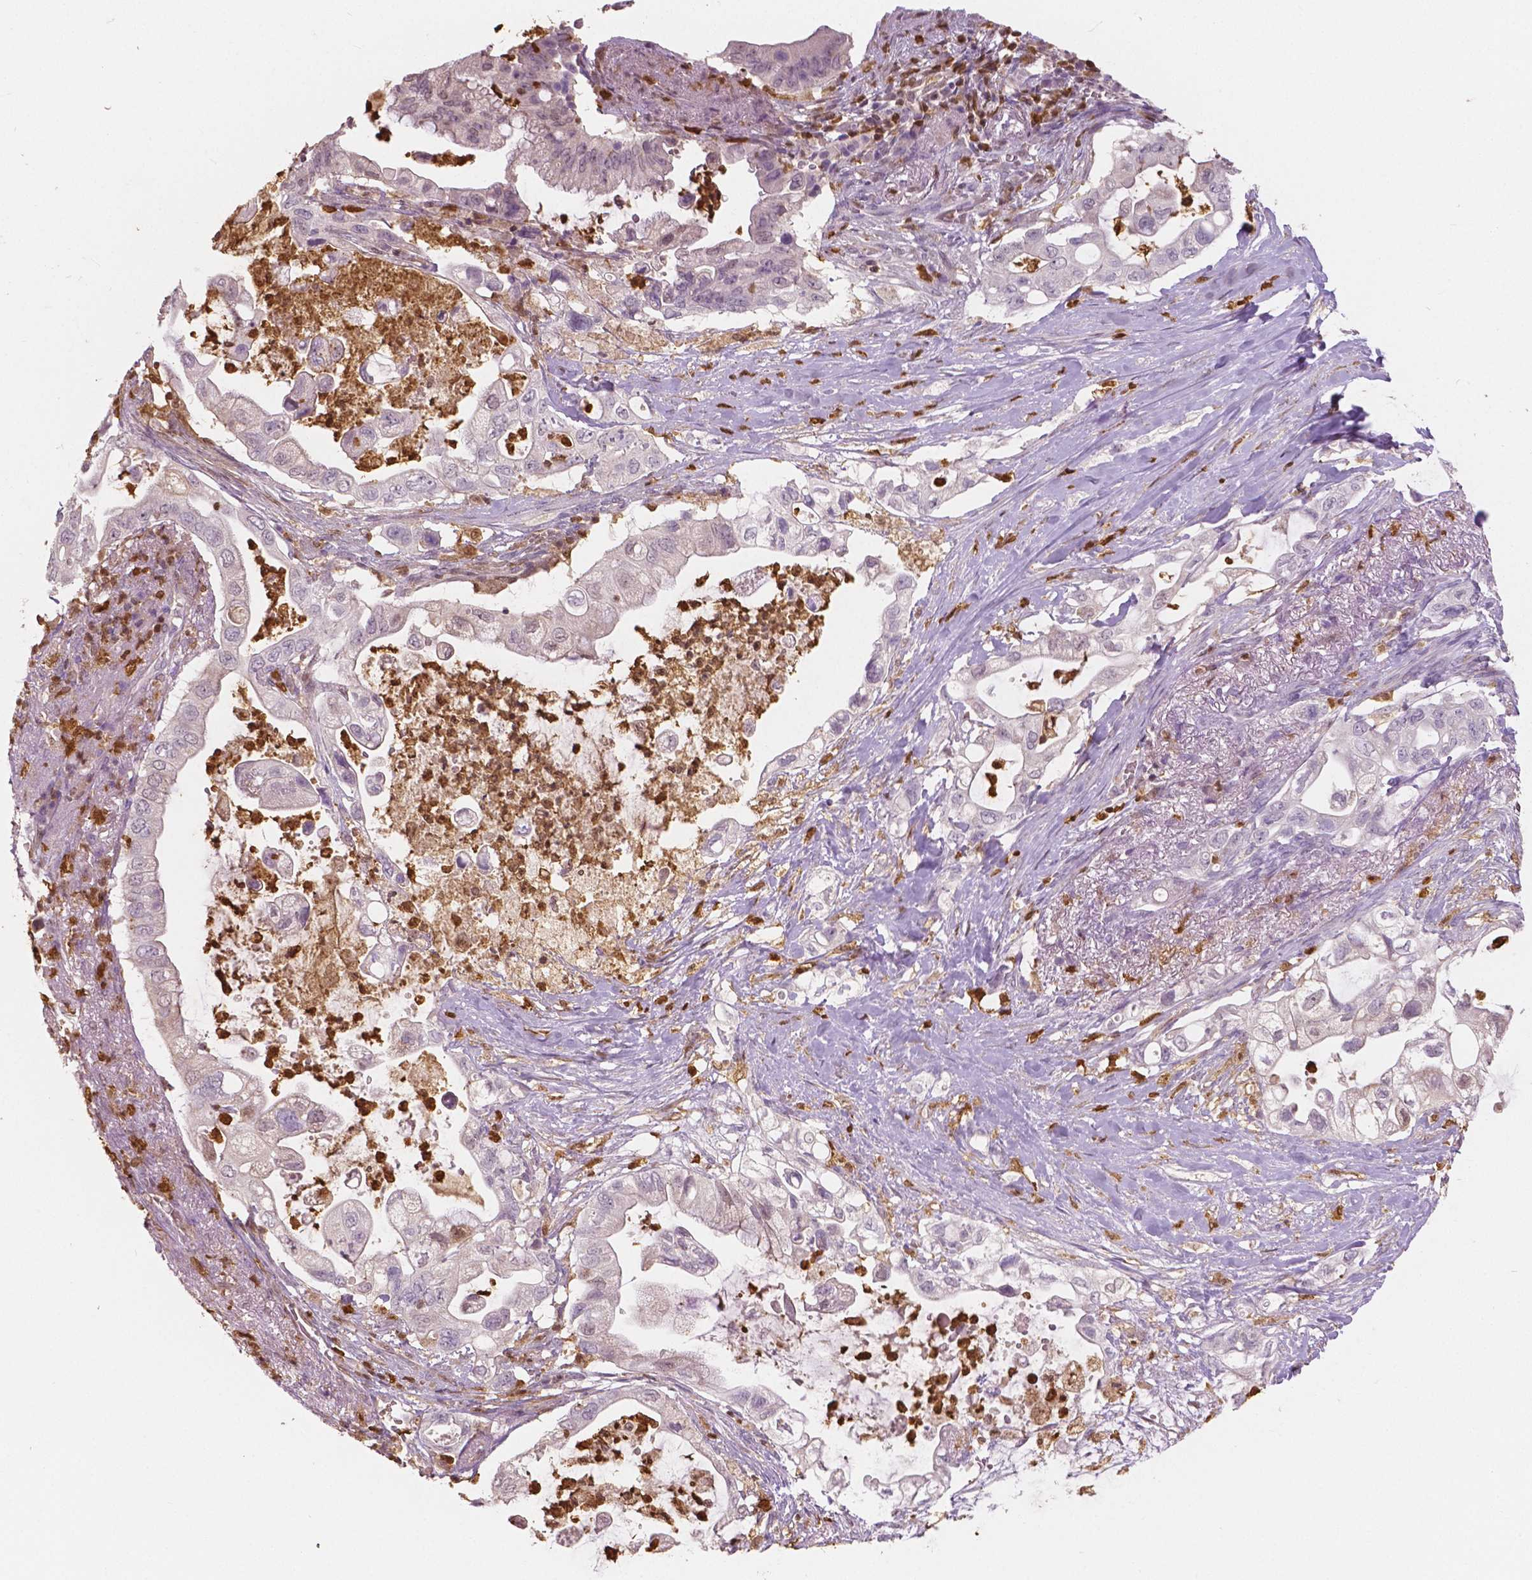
{"staining": {"intensity": "negative", "quantity": "none", "location": "none"}, "tissue": "pancreatic cancer", "cell_type": "Tumor cells", "image_type": "cancer", "snomed": [{"axis": "morphology", "description": "Adenocarcinoma, NOS"}, {"axis": "topography", "description": "Pancreas"}], "caption": "An IHC photomicrograph of adenocarcinoma (pancreatic) is shown. There is no staining in tumor cells of adenocarcinoma (pancreatic). The staining was performed using DAB (3,3'-diaminobenzidine) to visualize the protein expression in brown, while the nuclei were stained in blue with hematoxylin (Magnification: 20x).", "gene": "S100A4", "patient": {"sex": "female", "age": 72}}